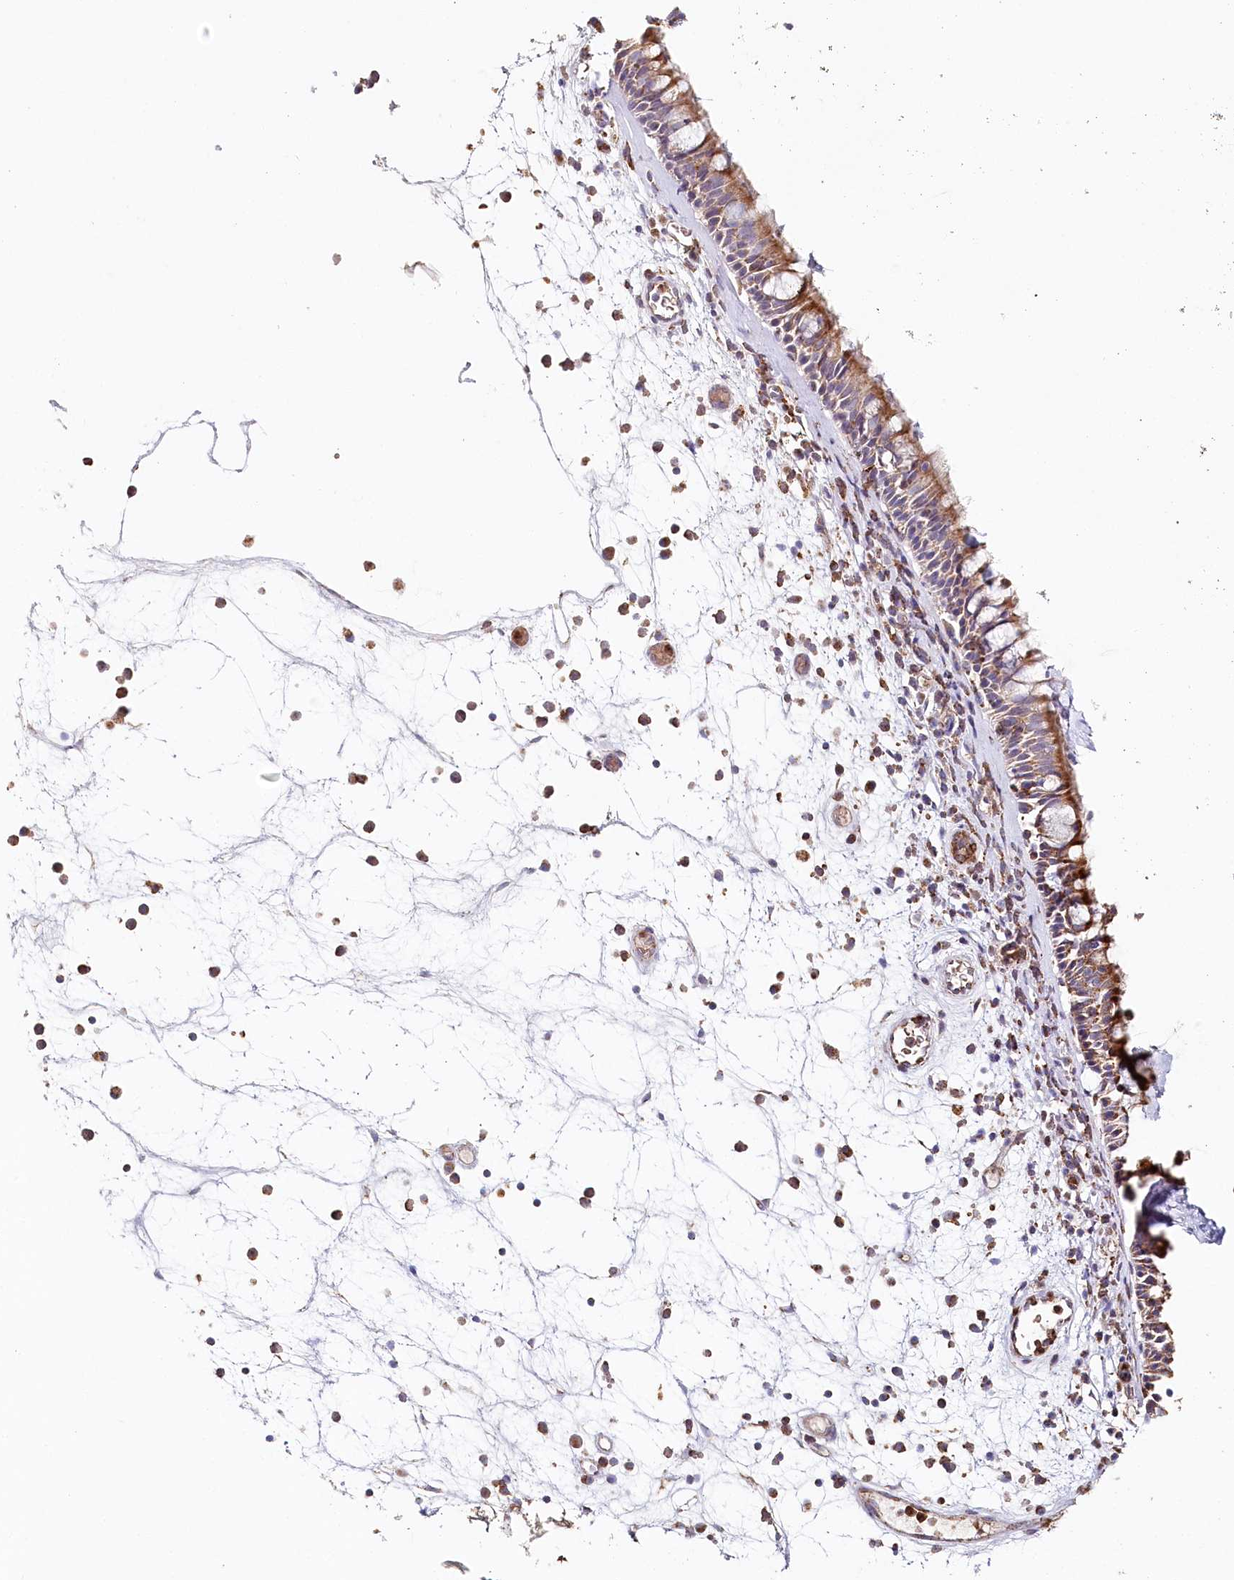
{"staining": {"intensity": "moderate", "quantity": ">75%", "location": "cytoplasmic/membranous"}, "tissue": "nasopharynx", "cell_type": "Respiratory epithelial cells", "image_type": "normal", "snomed": [{"axis": "morphology", "description": "Normal tissue, NOS"}, {"axis": "morphology", "description": "Inflammation, NOS"}, {"axis": "morphology", "description": "Malignant melanoma, Metastatic site"}, {"axis": "topography", "description": "Nasopharynx"}], "caption": "Immunohistochemistry (IHC) of normal human nasopharynx shows medium levels of moderate cytoplasmic/membranous positivity in about >75% of respiratory epithelial cells.", "gene": "MMP25", "patient": {"sex": "male", "age": 70}}